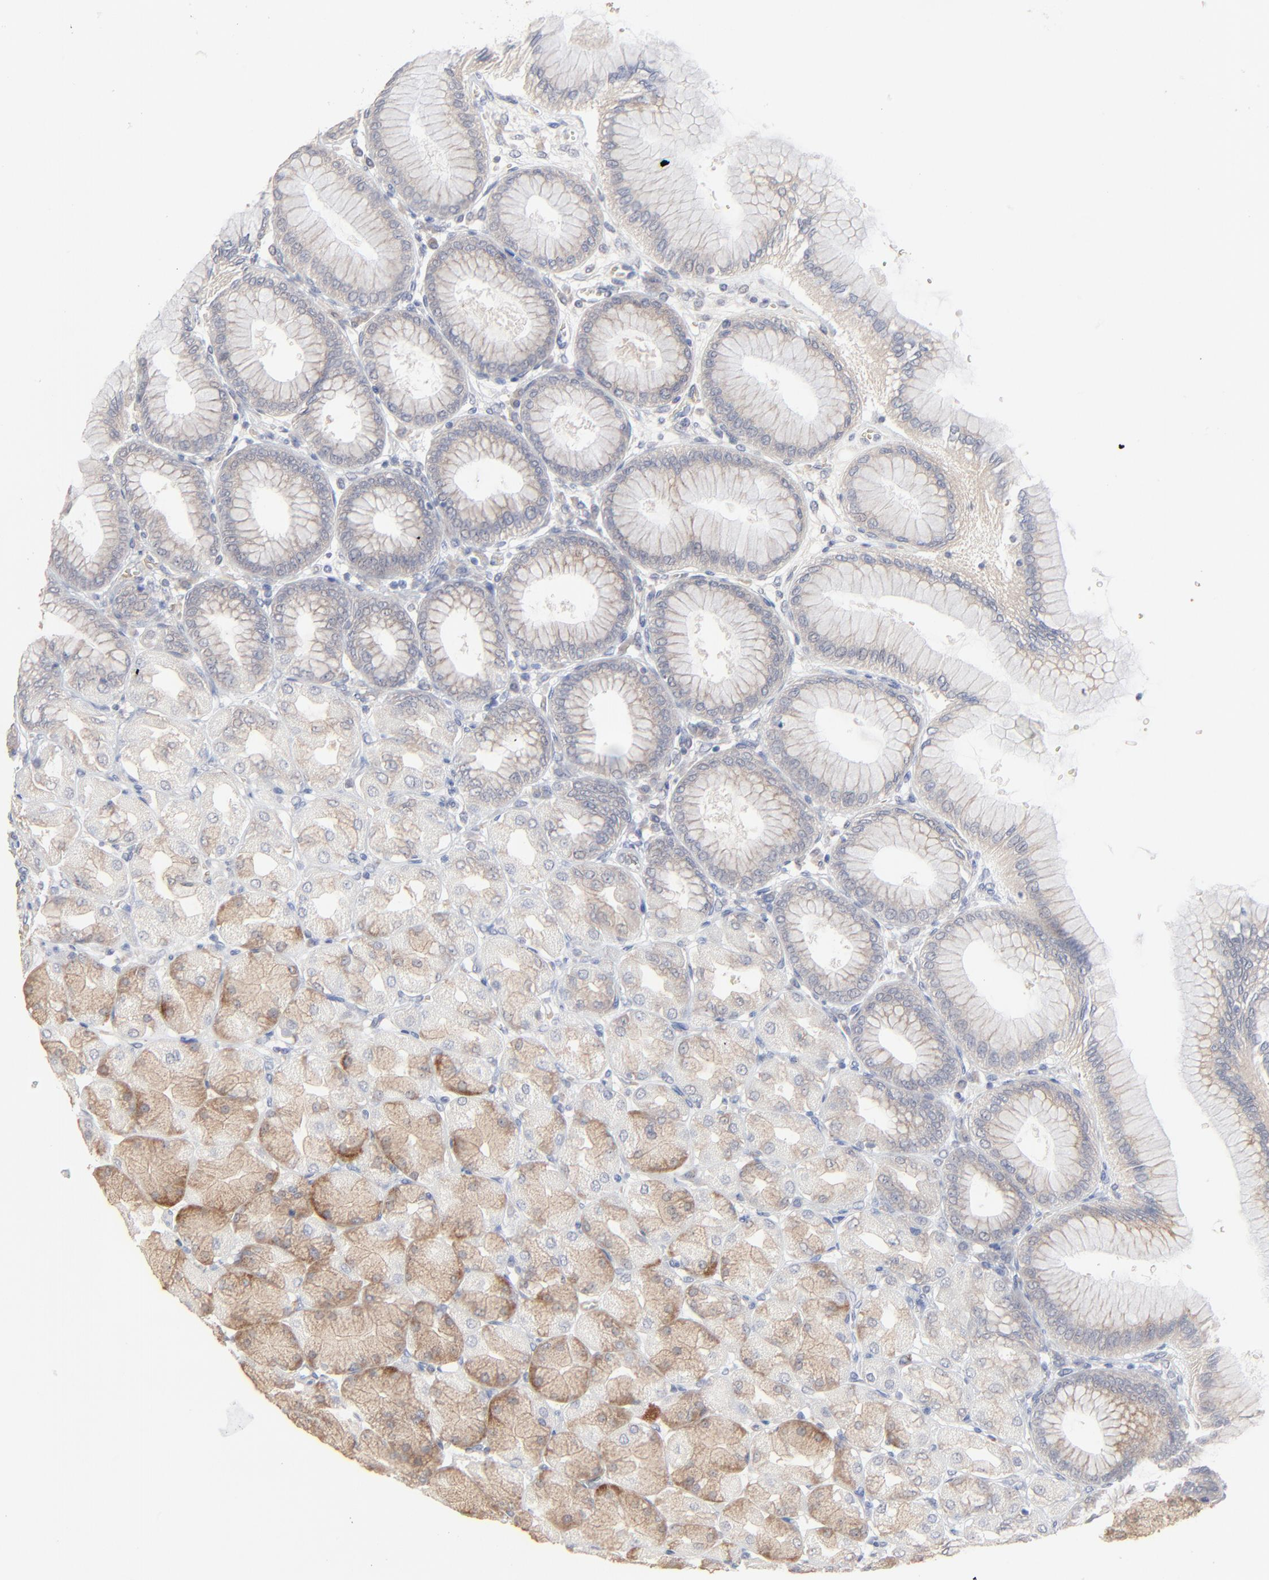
{"staining": {"intensity": "moderate", "quantity": ">75%", "location": "cytoplasmic/membranous"}, "tissue": "stomach", "cell_type": "Glandular cells", "image_type": "normal", "snomed": [{"axis": "morphology", "description": "Normal tissue, NOS"}, {"axis": "topography", "description": "Stomach, upper"}], "caption": "The image exhibits immunohistochemical staining of benign stomach. There is moderate cytoplasmic/membranous positivity is present in about >75% of glandular cells. The staining was performed using DAB, with brown indicating positive protein expression. Nuclei are stained blue with hematoxylin.", "gene": "FANCB", "patient": {"sex": "female", "age": 56}}